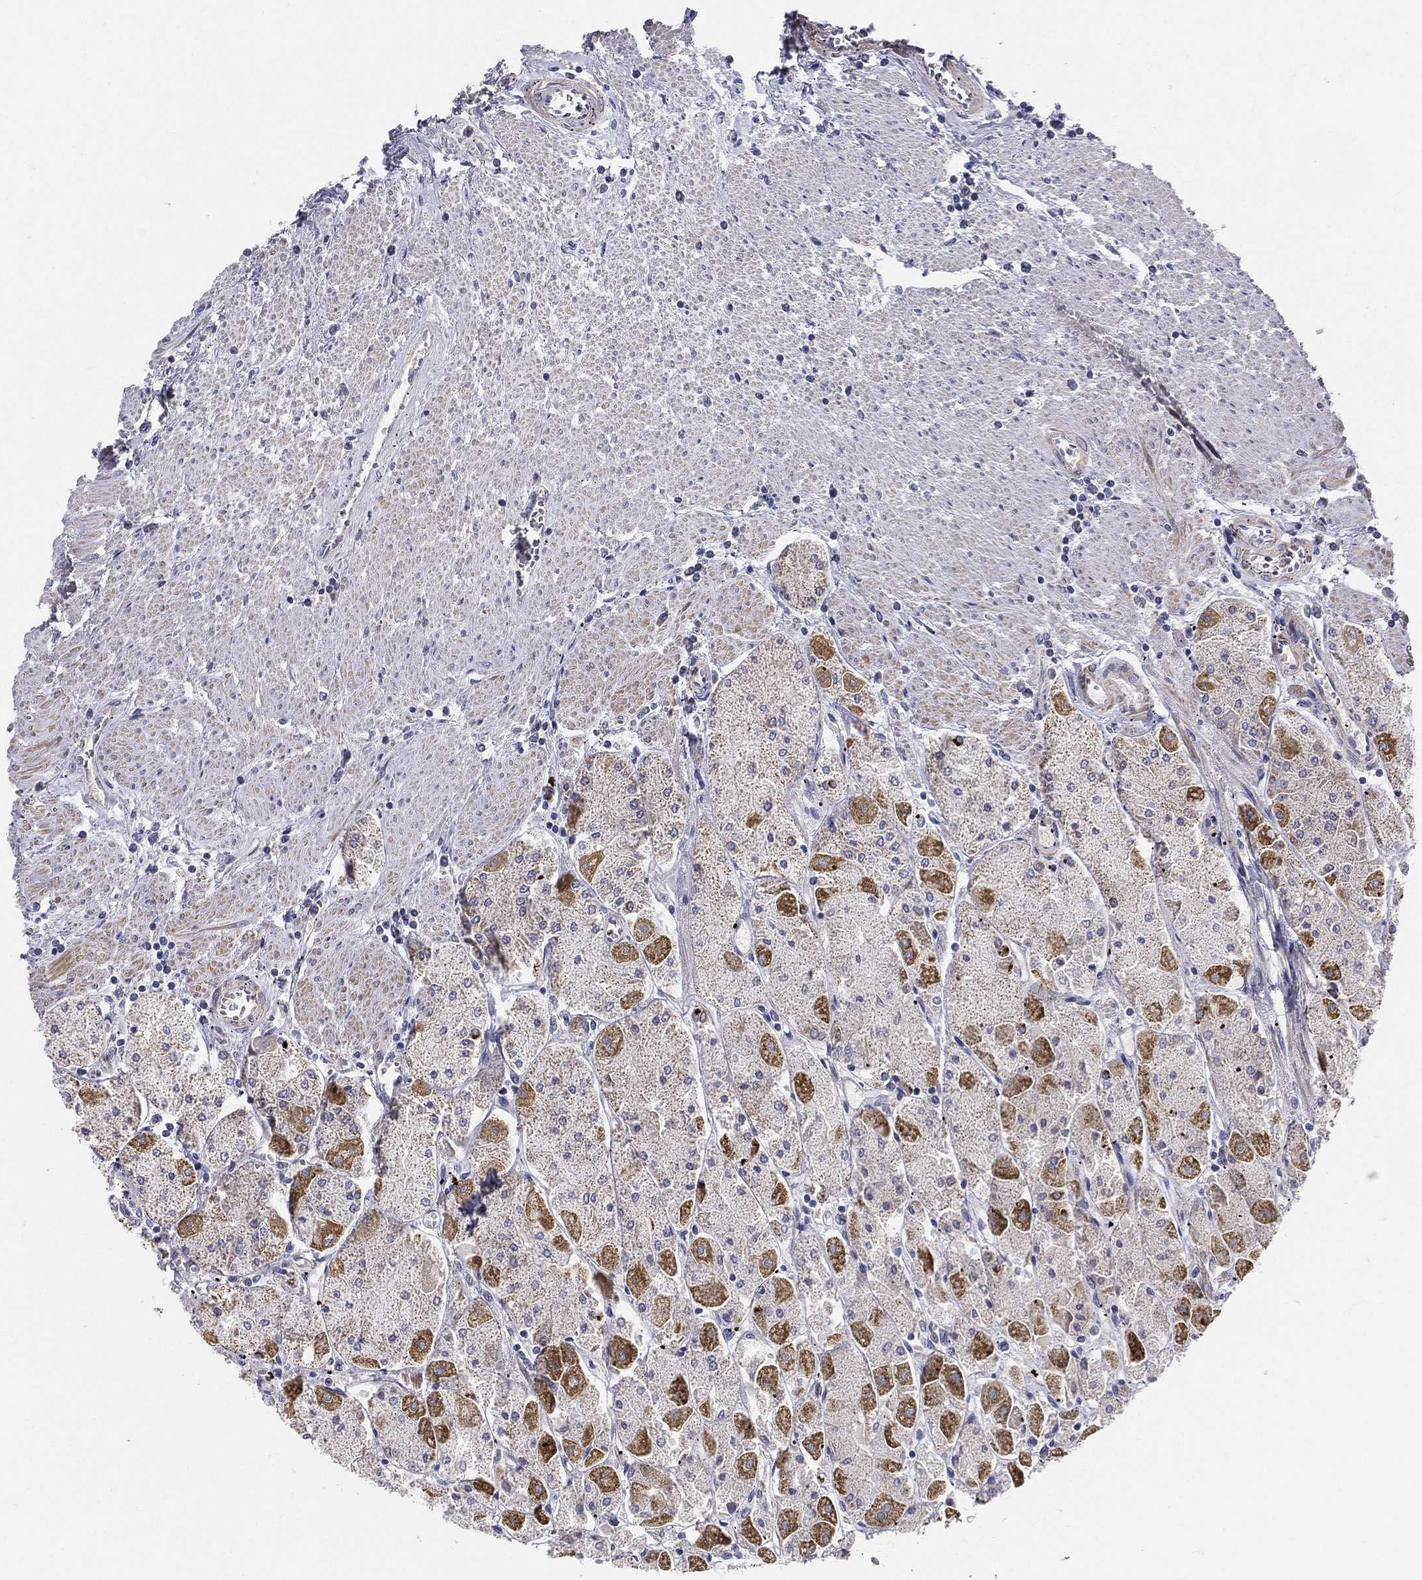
{"staining": {"intensity": "strong", "quantity": "25%-75%", "location": "cytoplasmic/membranous"}, "tissue": "stomach", "cell_type": "Glandular cells", "image_type": "normal", "snomed": [{"axis": "morphology", "description": "Normal tissue, NOS"}, {"axis": "topography", "description": "Stomach"}], "caption": "Protein expression analysis of normal human stomach reveals strong cytoplasmic/membranous expression in about 25%-75% of glandular cells. The protein of interest is shown in brown color, while the nuclei are stained blue.", "gene": "PWWP3A", "patient": {"sex": "male", "age": 70}}